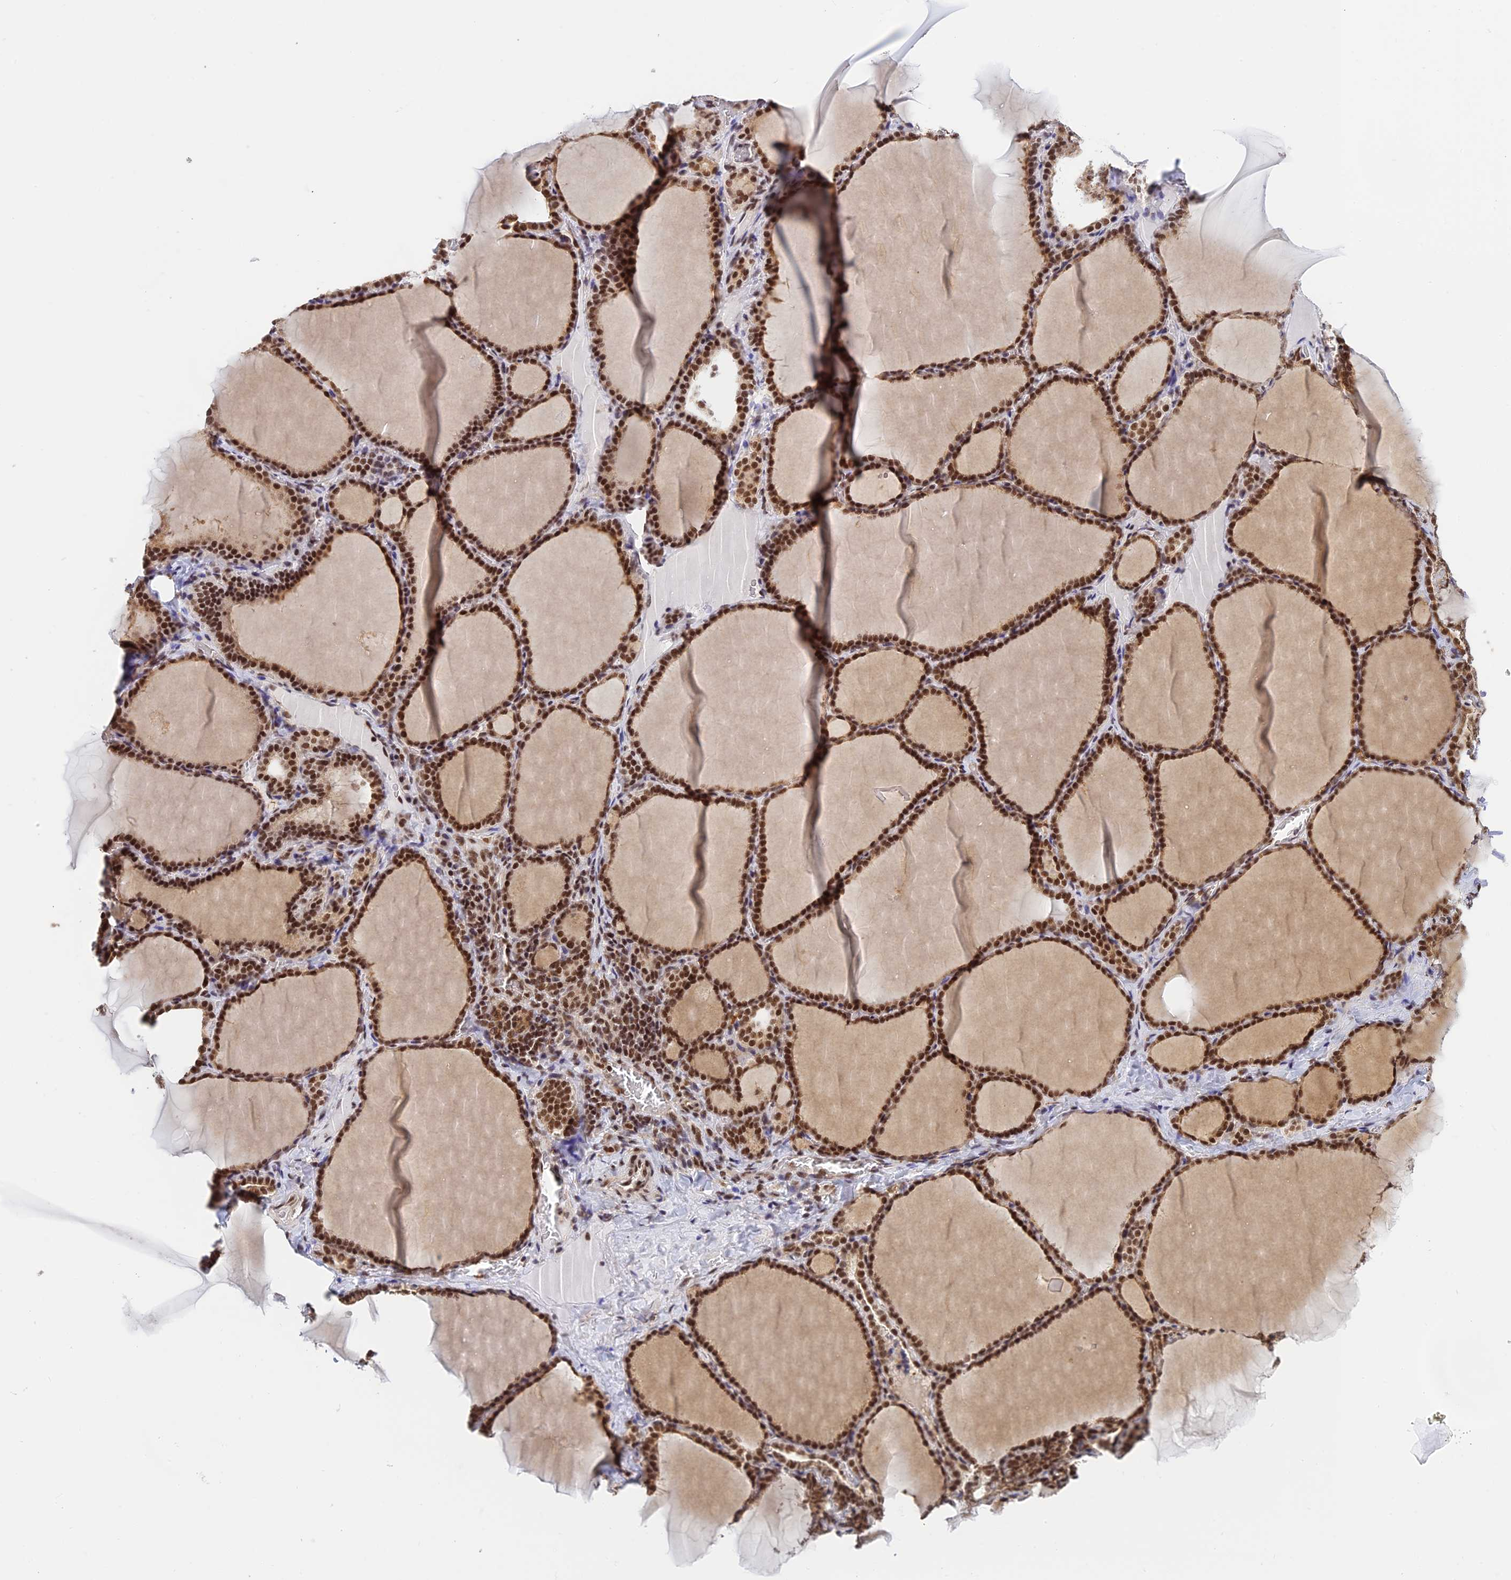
{"staining": {"intensity": "strong", "quantity": ">75%", "location": "nuclear"}, "tissue": "thyroid gland", "cell_type": "Glandular cells", "image_type": "normal", "snomed": [{"axis": "morphology", "description": "Normal tissue, NOS"}, {"axis": "topography", "description": "Thyroid gland"}], "caption": "Immunohistochemistry (DAB) staining of normal thyroid gland reveals strong nuclear protein positivity in about >75% of glandular cells. Using DAB (brown) and hematoxylin (blue) stains, captured at high magnification using brightfield microscopy.", "gene": "THAP11", "patient": {"sex": "female", "age": 39}}